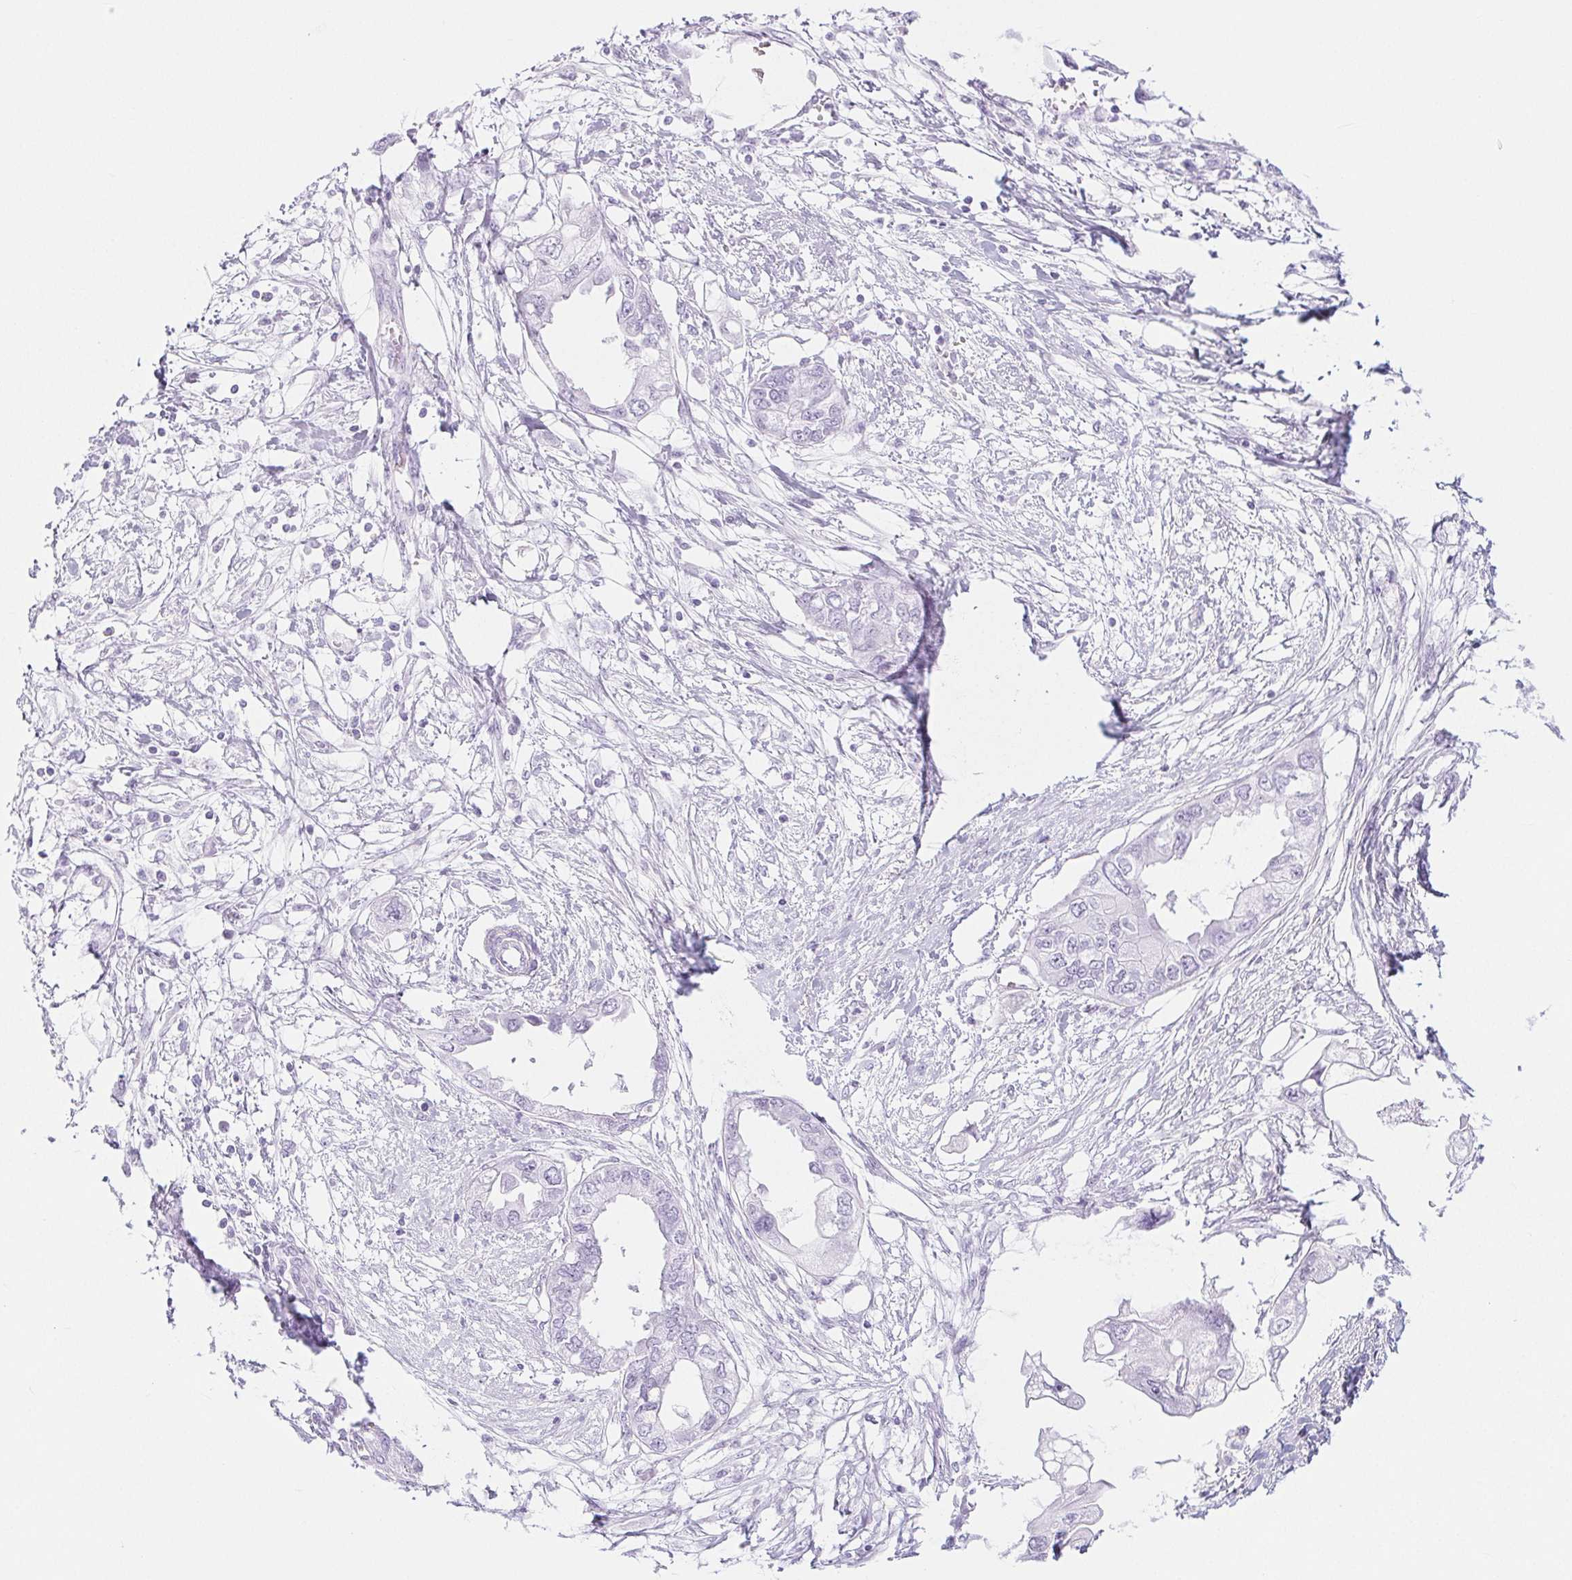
{"staining": {"intensity": "negative", "quantity": "none", "location": "none"}, "tissue": "endometrial cancer", "cell_type": "Tumor cells", "image_type": "cancer", "snomed": [{"axis": "morphology", "description": "Adenocarcinoma, NOS"}, {"axis": "morphology", "description": "Adenocarcinoma, metastatic, NOS"}, {"axis": "topography", "description": "Adipose tissue"}, {"axis": "topography", "description": "Endometrium"}], "caption": "High power microscopy image of an IHC photomicrograph of metastatic adenocarcinoma (endometrial), revealing no significant expression in tumor cells.", "gene": "PI3", "patient": {"sex": "female", "age": 67}}